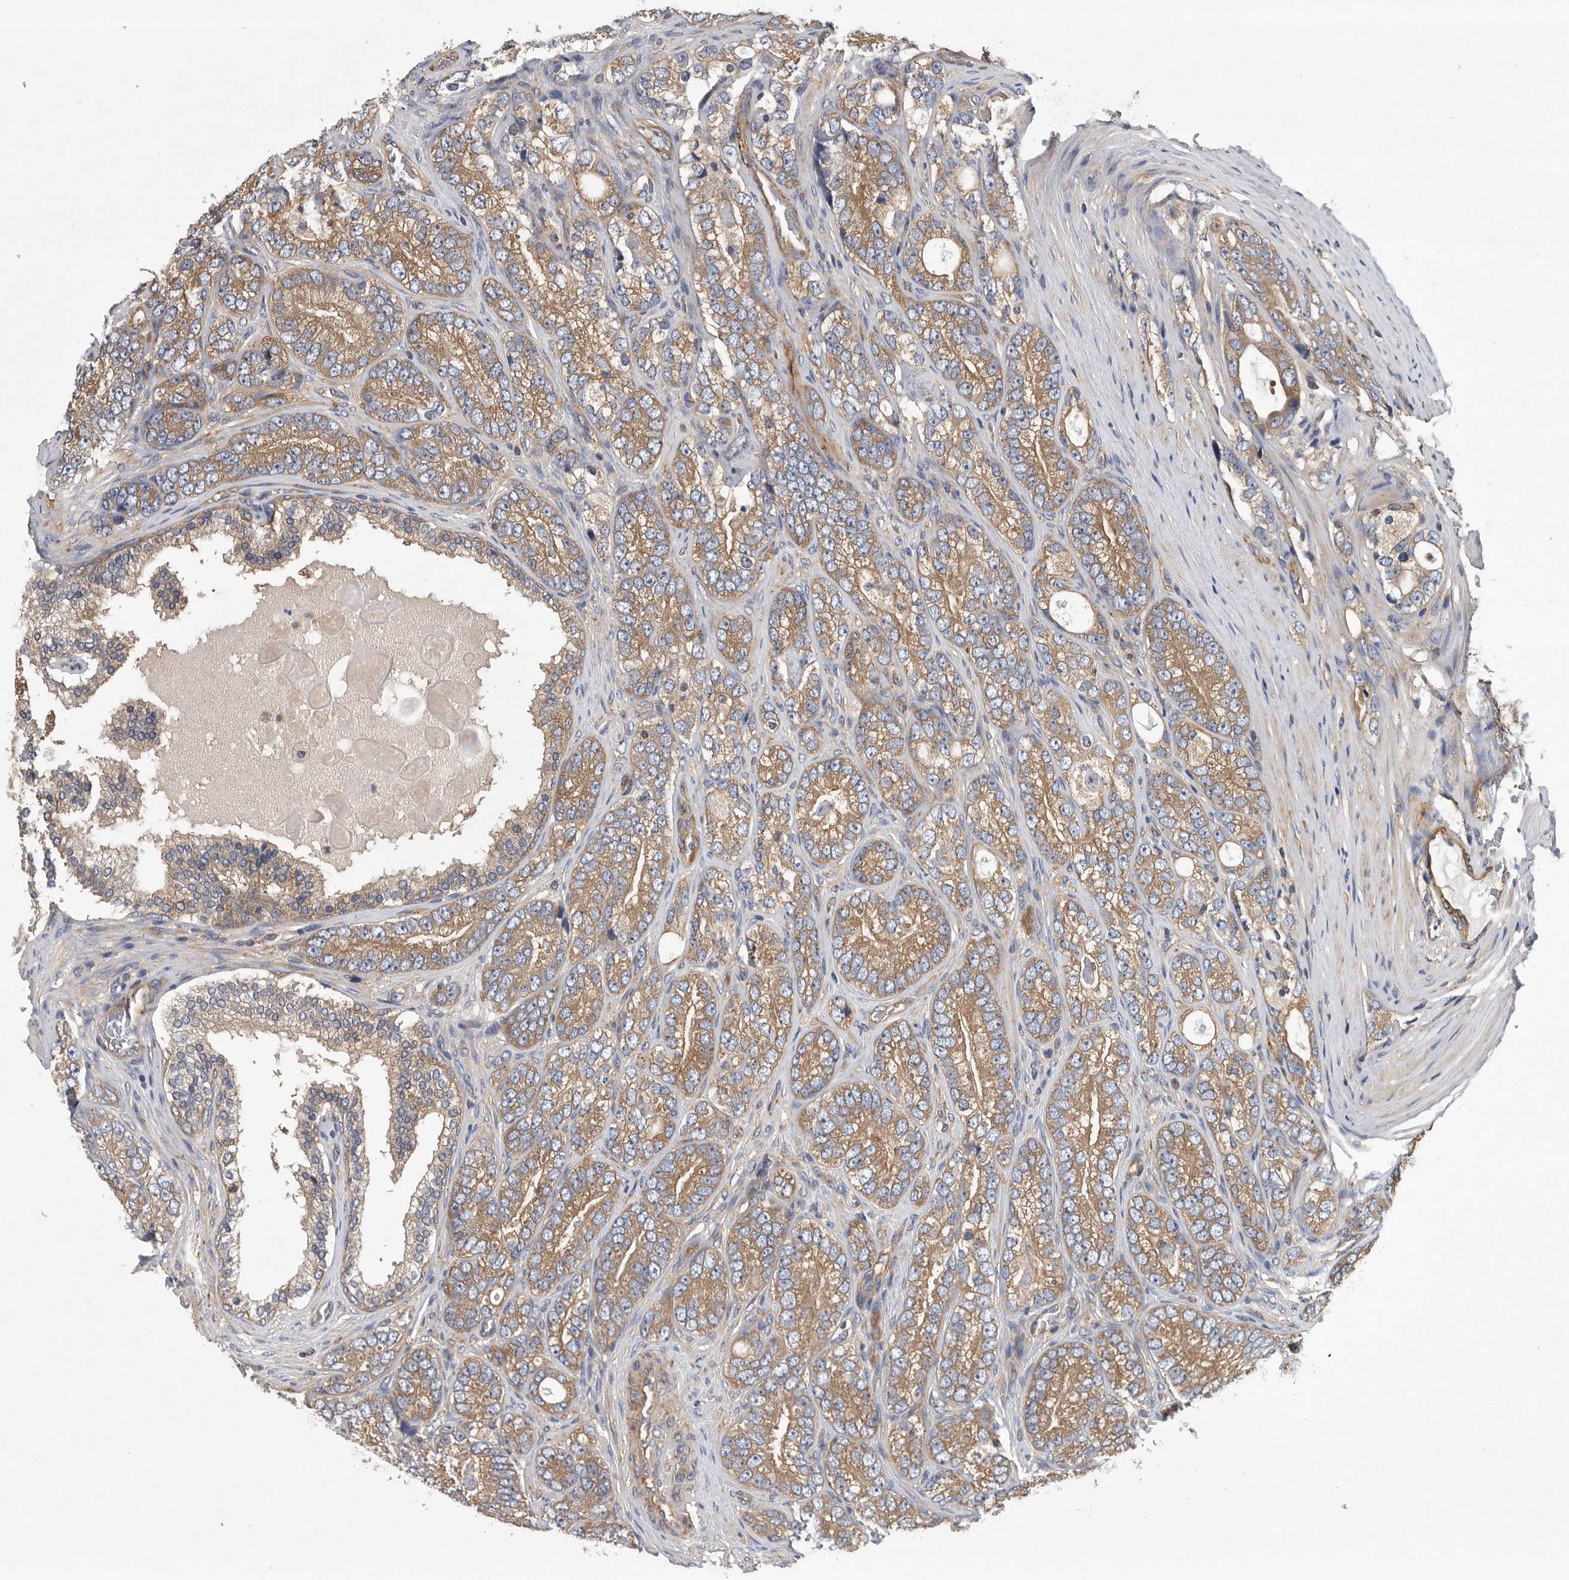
{"staining": {"intensity": "moderate", "quantity": ">75%", "location": "cytoplasmic/membranous"}, "tissue": "prostate cancer", "cell_type": "Tumor cells", "image_type": "cancer", "snomed": [{"axis": "morphology", "description": "Adenocarcinoma, High grade"}, {"axis": "topography", "description": "Prostate"}], "caption": "Human high-grade adenocarcinoma (prostate) stained with a protein marker demonstrates moderate staining in tumor cells.", "gene": "OXR1", "patient": {"sex": "male", "age": 56}}